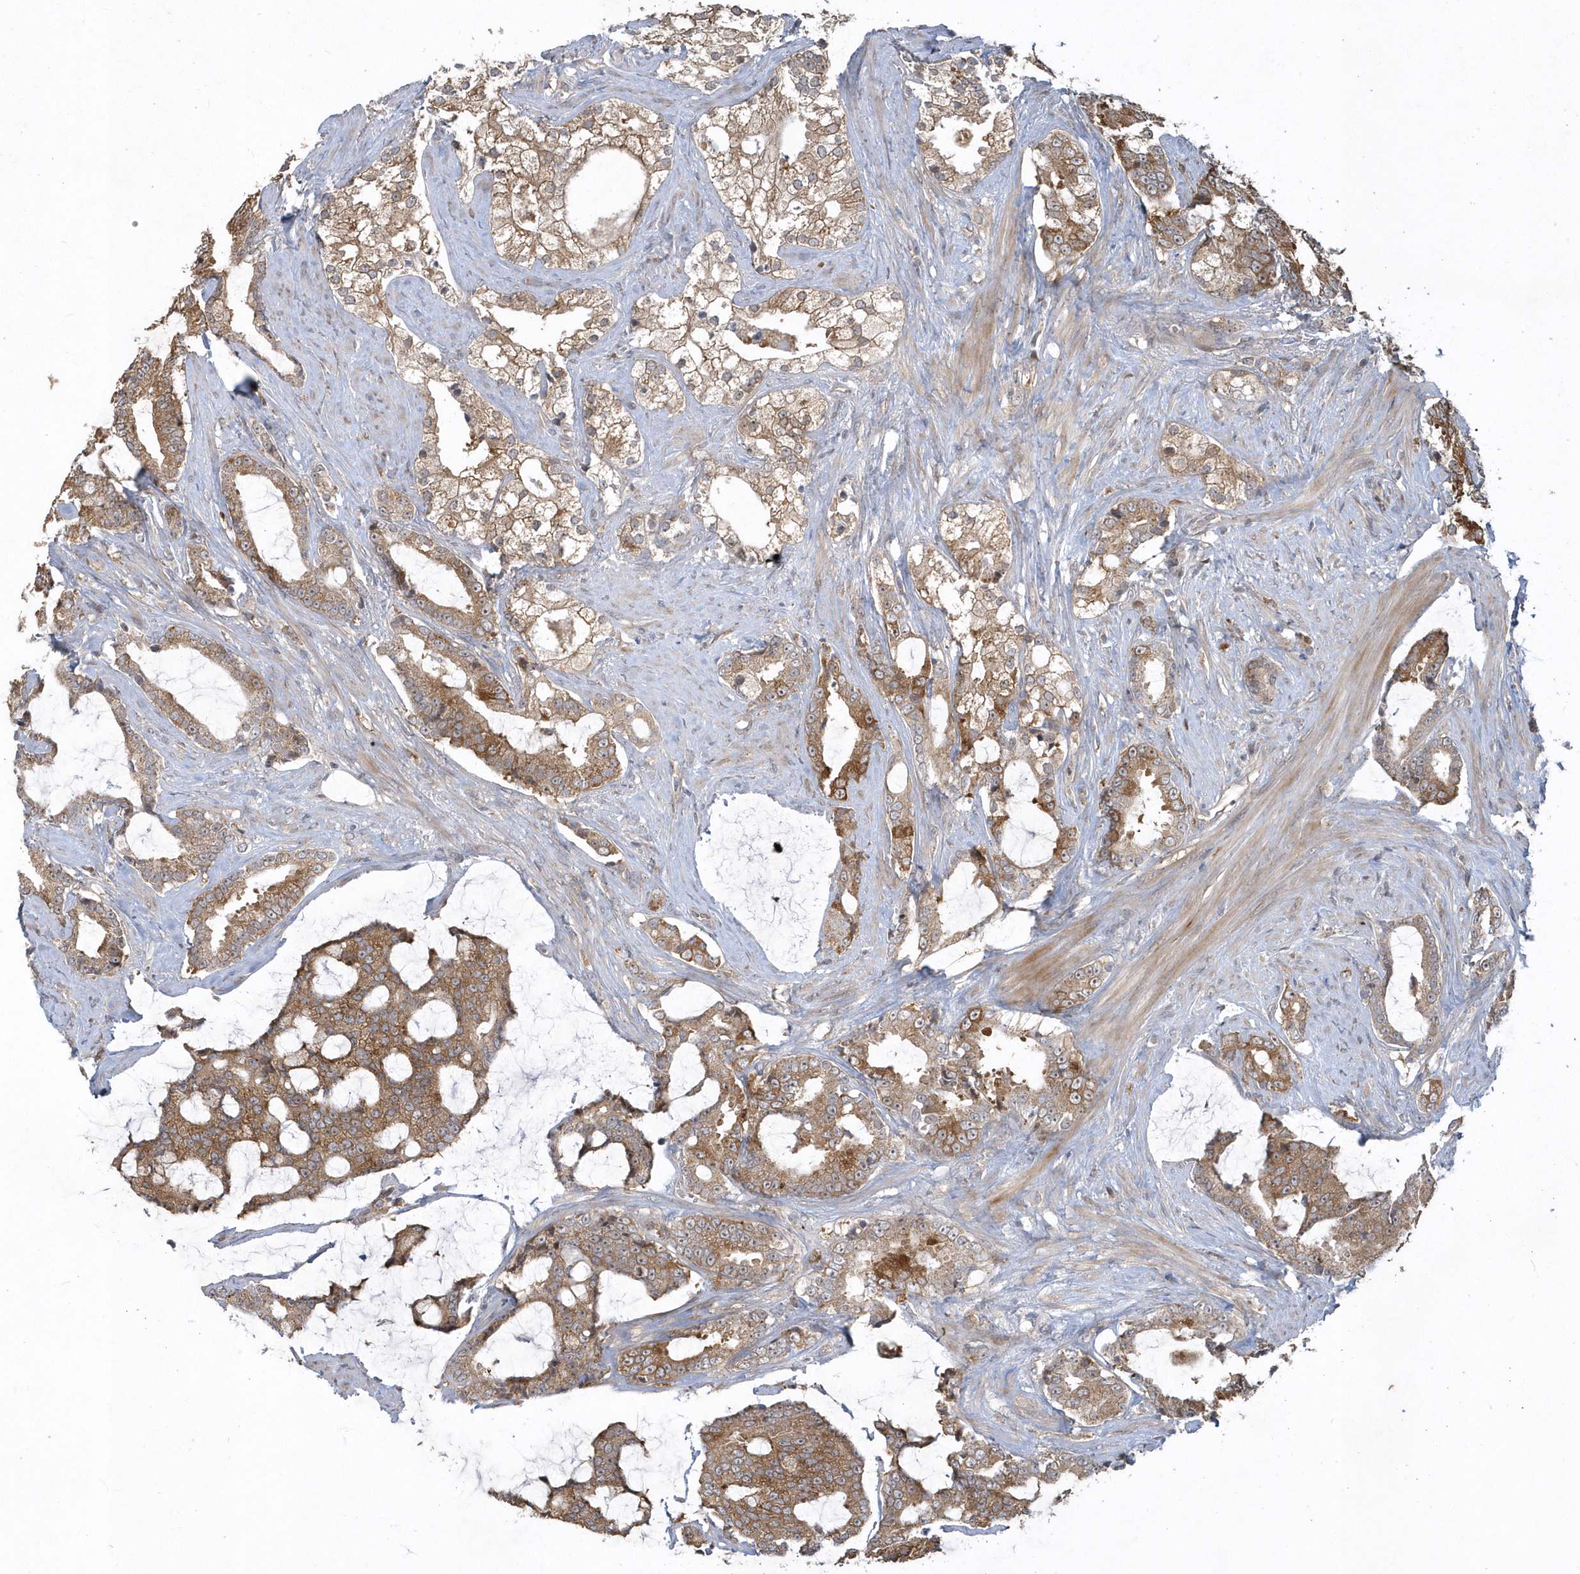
{"staining": {"intensity": "strong", "quantity": ">75%", "location": "cytoplasmic/membranous"}, "tissue": "prostate cancer", "cell_type": "Tumor cells", "image_type": "cancer", "snomed": [{"axis": "morphology", "description": "Adenocarcinoma, Low grade"}, {"axis": "topography", "description": "Prostate"}], "caption": "Human prostate adenocarcinoma (low-grade) stained with a protein marker displays strong staining in tumor cells.", "gene": "TRAIP", "patient": {"sex": "male", "age": 58}}